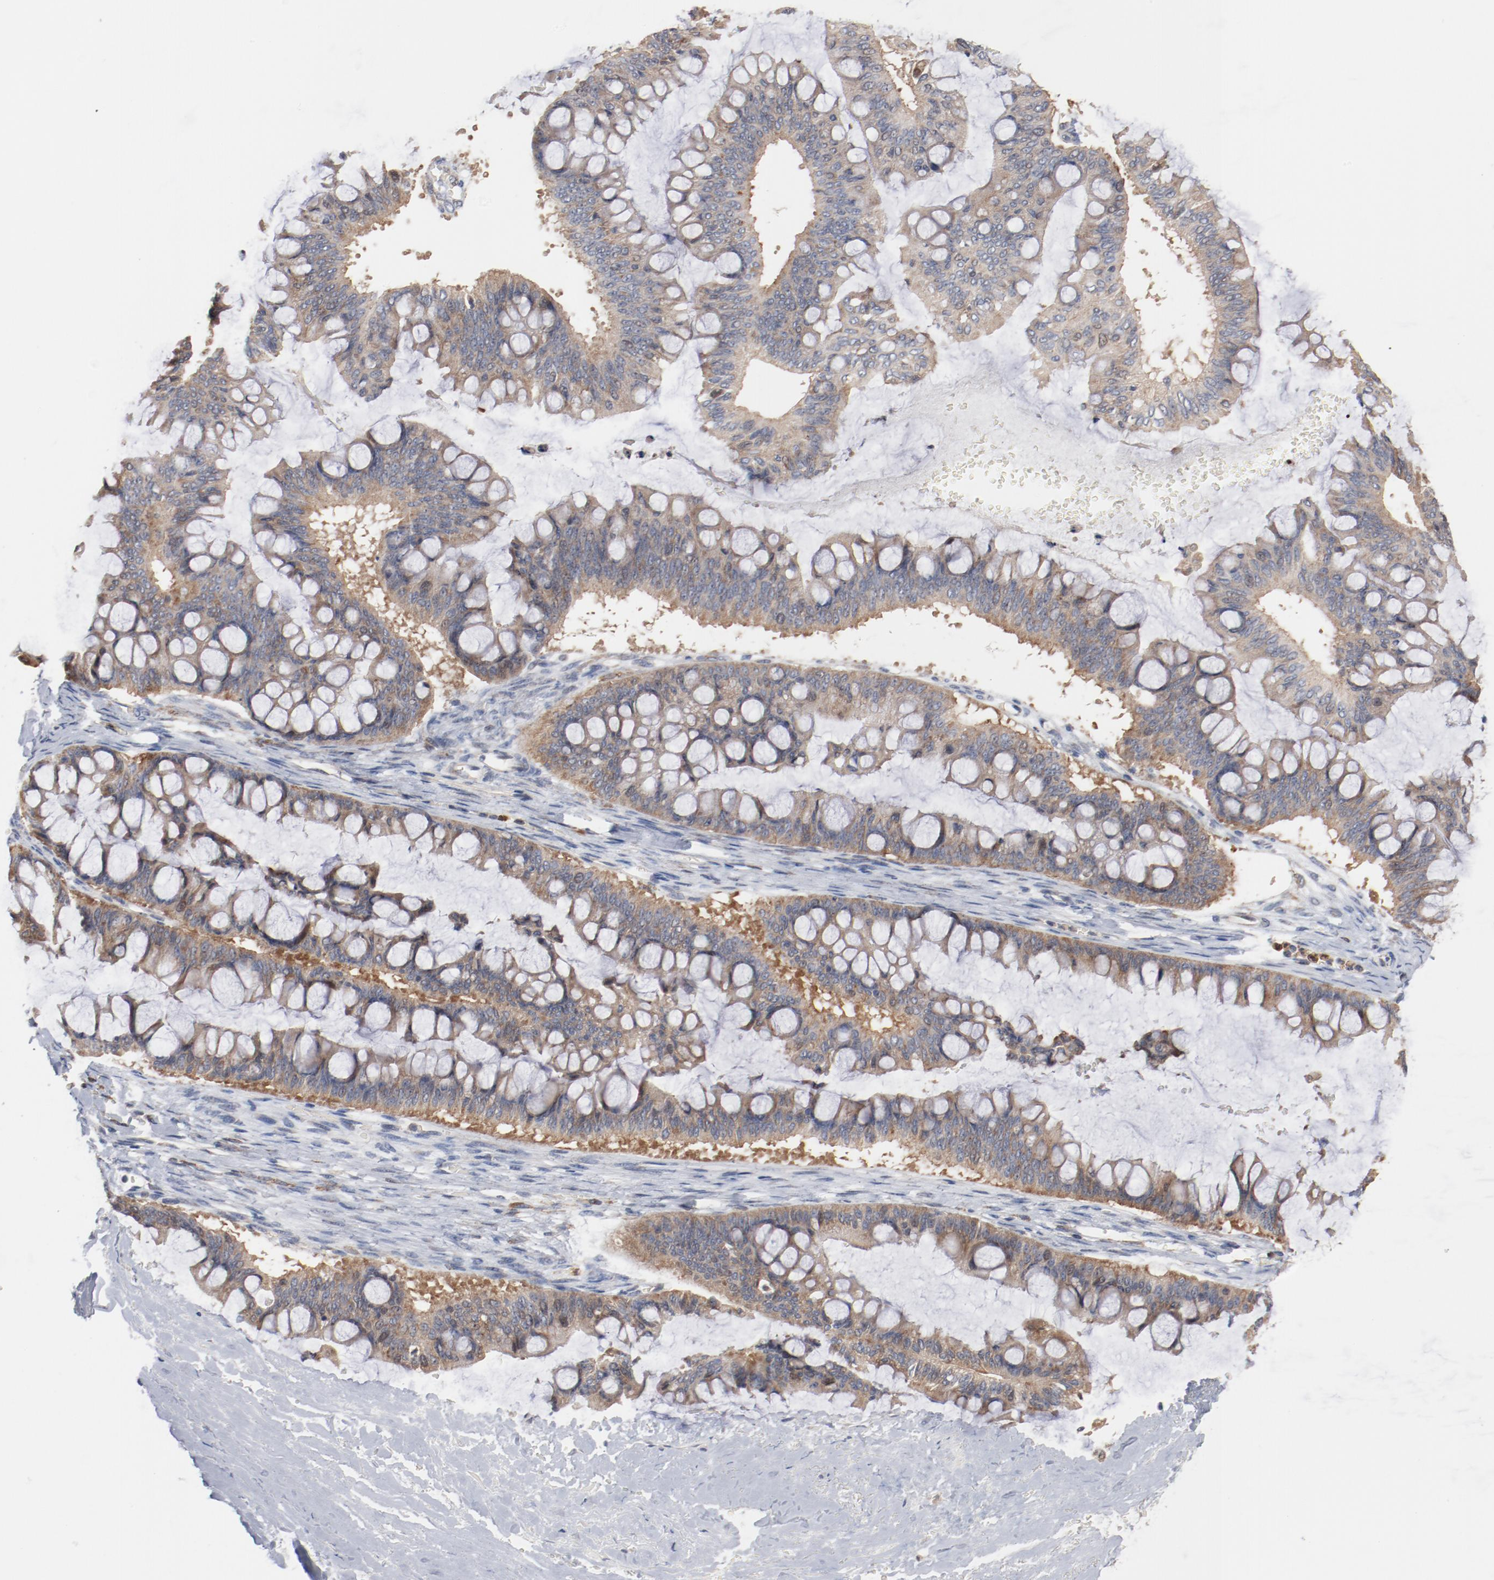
{"staining": {"intensity": "weak", "quantity": ">75%", "location": "cytoplasmic/membranous"}, "tissue": "ovarian cancer", "cell_type": "Tumor cells", "image_type": "cancer", "snomed": [{"axis": "morphology", "description": "Cystadenocarcinoma, mucinous, NOS"}, {"axis": "topography", "description": "Ovary"}], "caption": "Mucinous cystadenocarcinoma (ovarian) tissue reveals weak cytoplasmic/membranous expression in approximately >75% of tumor cells, visualized by immunohistochemistry.", "gene": "RNASE11", "patient": {"sex": "female", "age": 73}}